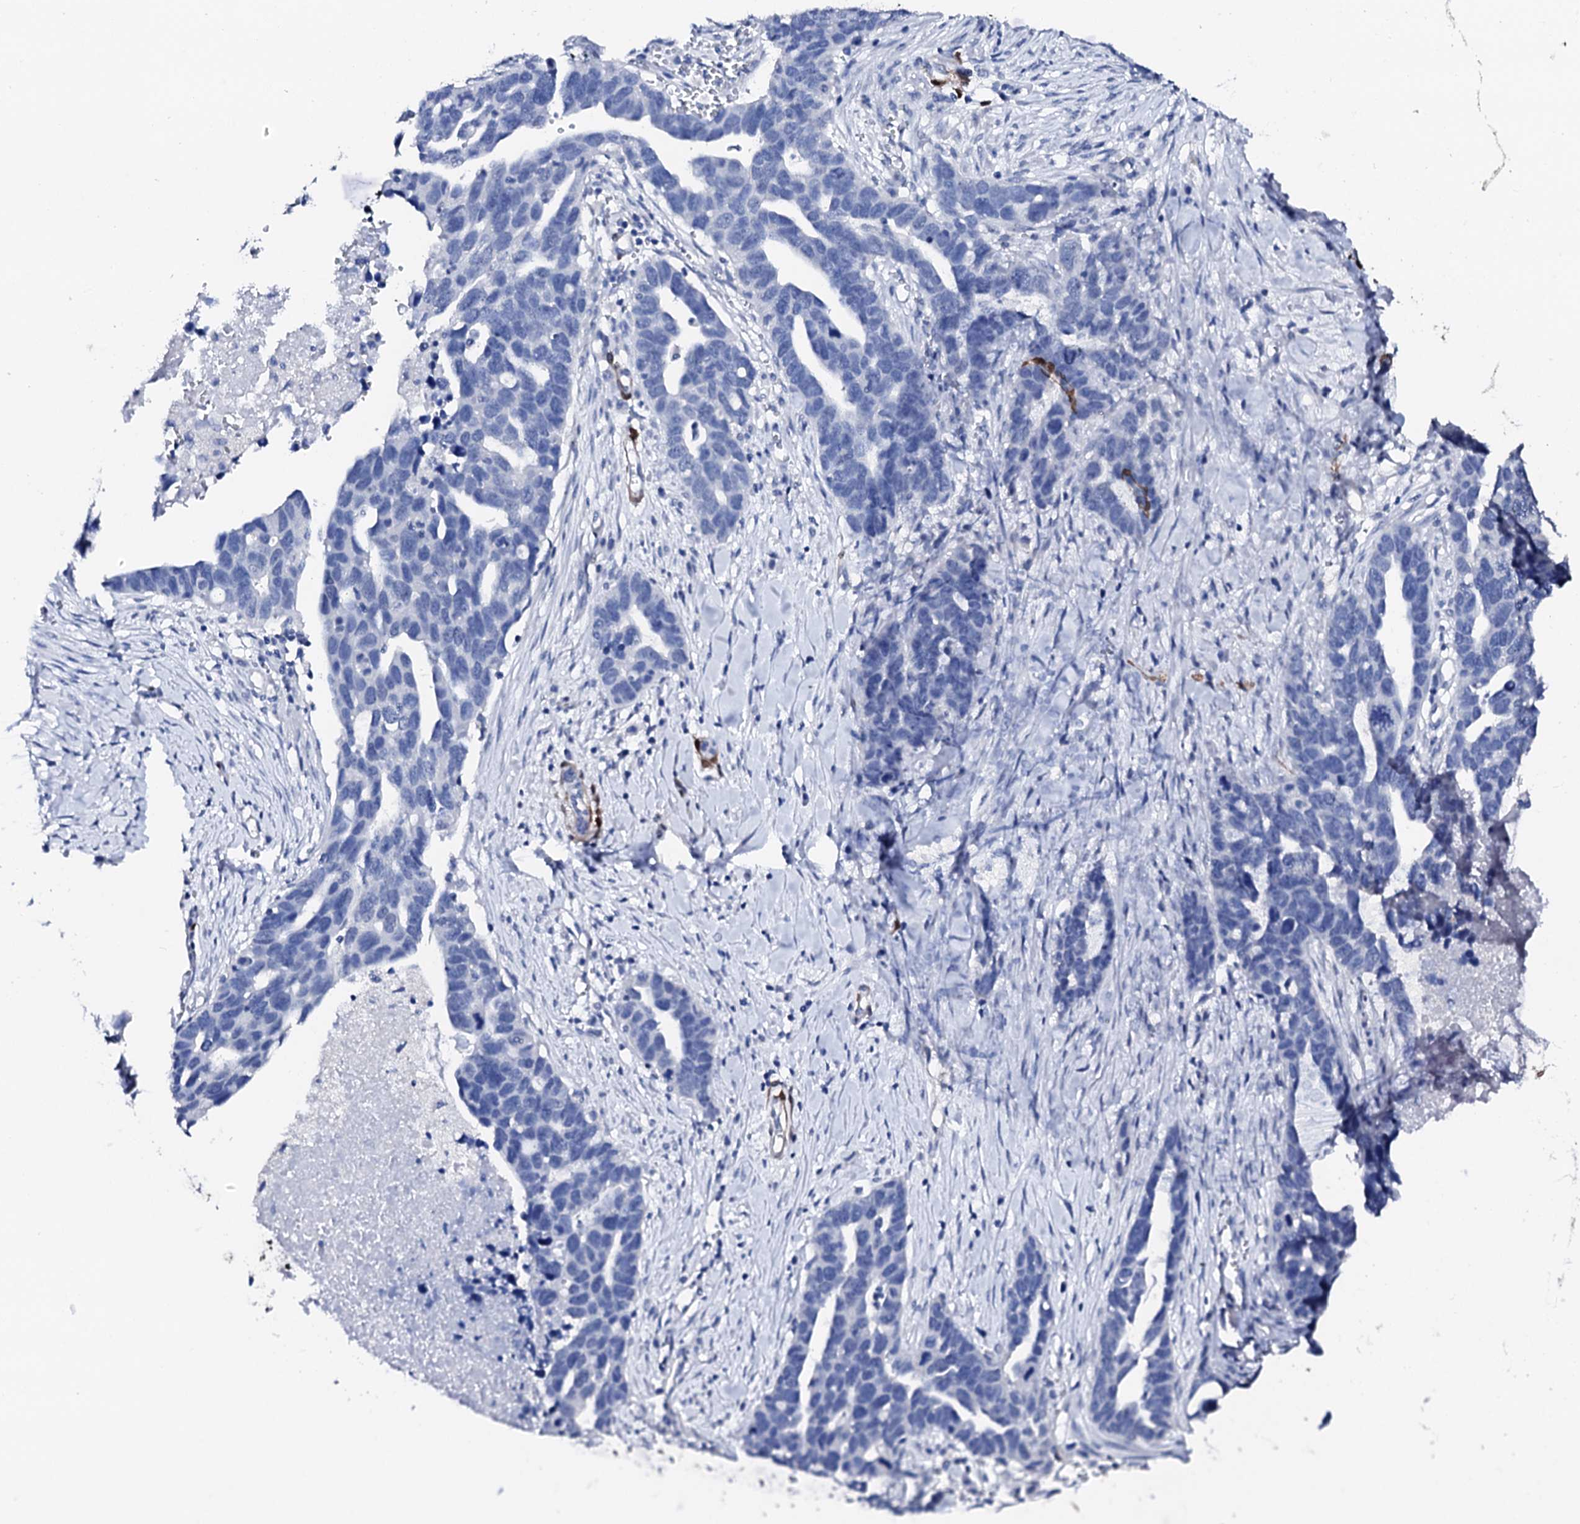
{"staining": {"intensity": "negative", "quantity": "none", "location": "none"}, "tissue": "ovarian cancer", "cell_type": "Tumor cells", "image_type": "cancer", "snomed": [{"axis": "morphology", "description": "Cystadenocarcinoma, serous, NOS"}, {"axis": "topography", "description": "Ovary"}], "caption": "An image of ovarian cancer (serous cystadenocarcinoma) stained for a protein reveals no brown staining in tumor cells. (DAB immunohistochemistry visualized using brightfield microscopy, high magnification).", "gene": "NRIP2", "patient": {"sex": "female", "age": 54}}